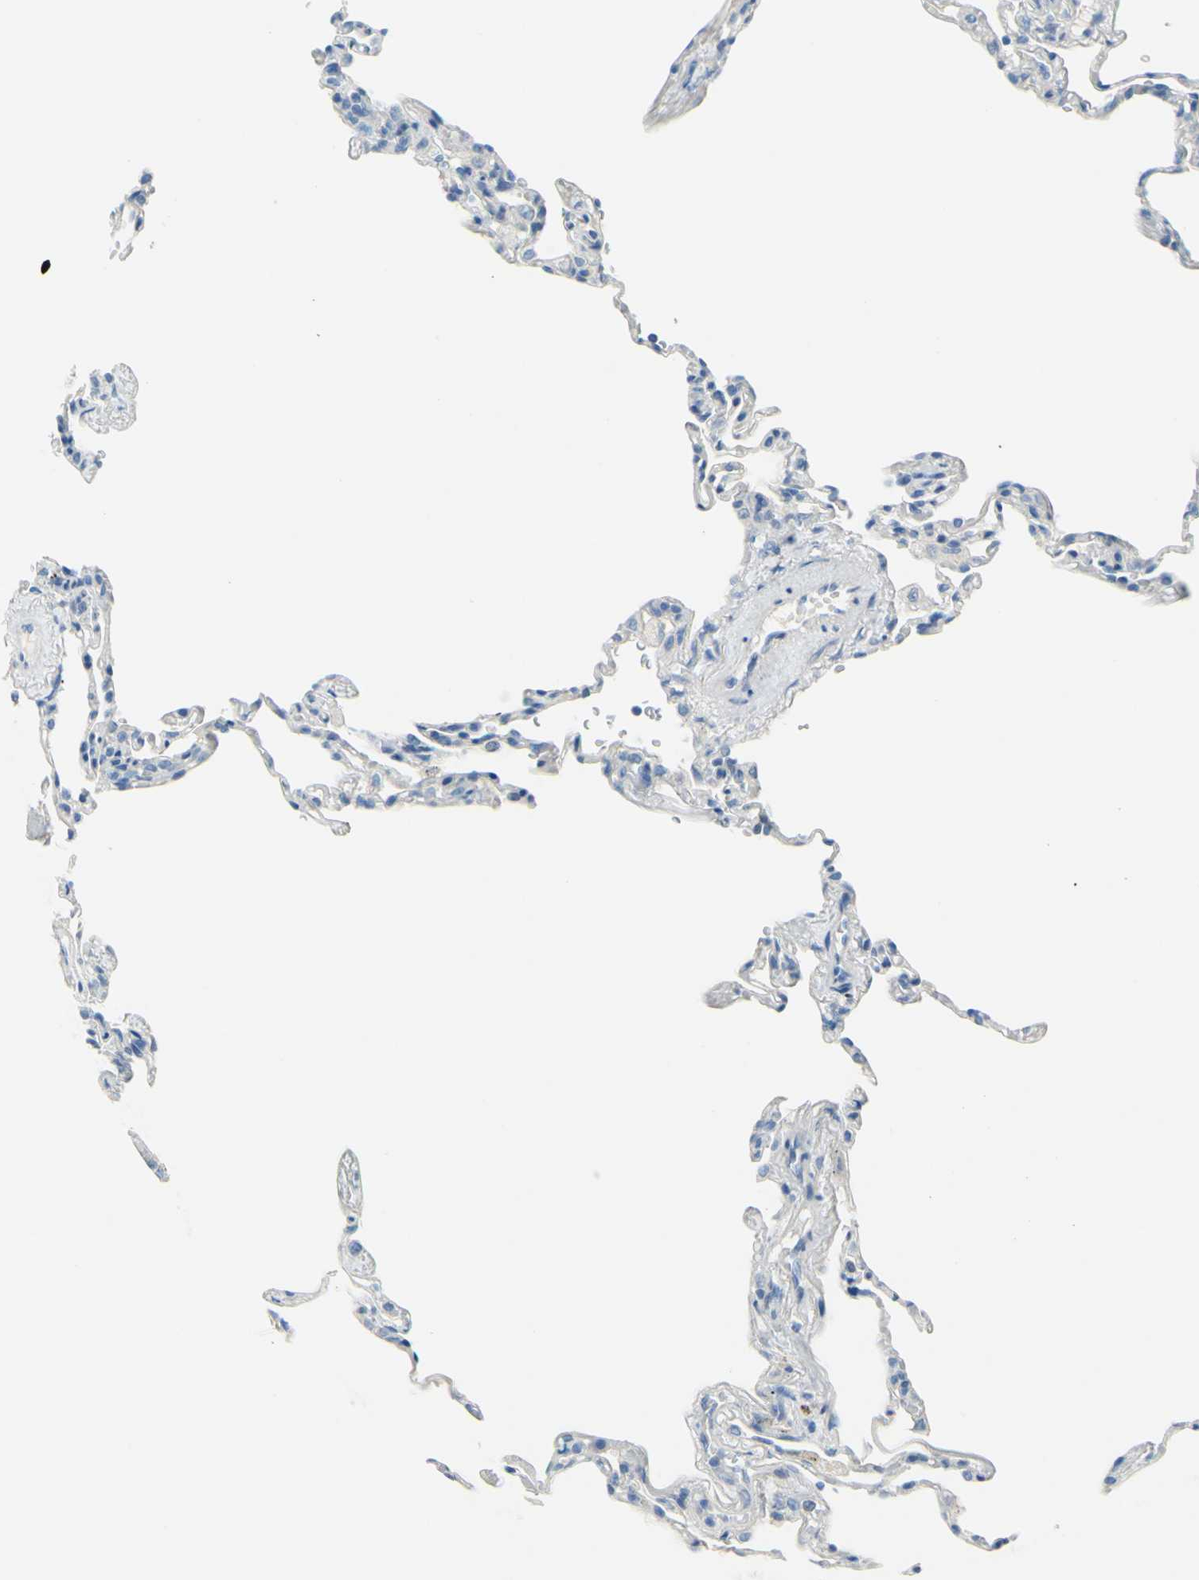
{"staining": {"intensity": "negative", "quantity": "none", "location": "none"}, "tissue": "lung", "cell_type": "Alveolar cells", "image_type": "normal", "snomed": [{"axis": "morphology", "description": "Normal tissue, NOS"}, {"axis": "topography", "description": "Lung"}], "caption": "Human lung stained for a protein using immunohistochemistry (IHC) reveals no staining in alveolar cells.", "gene": "SLC1A2", "patient": {"sex": "male", "age": 59}}